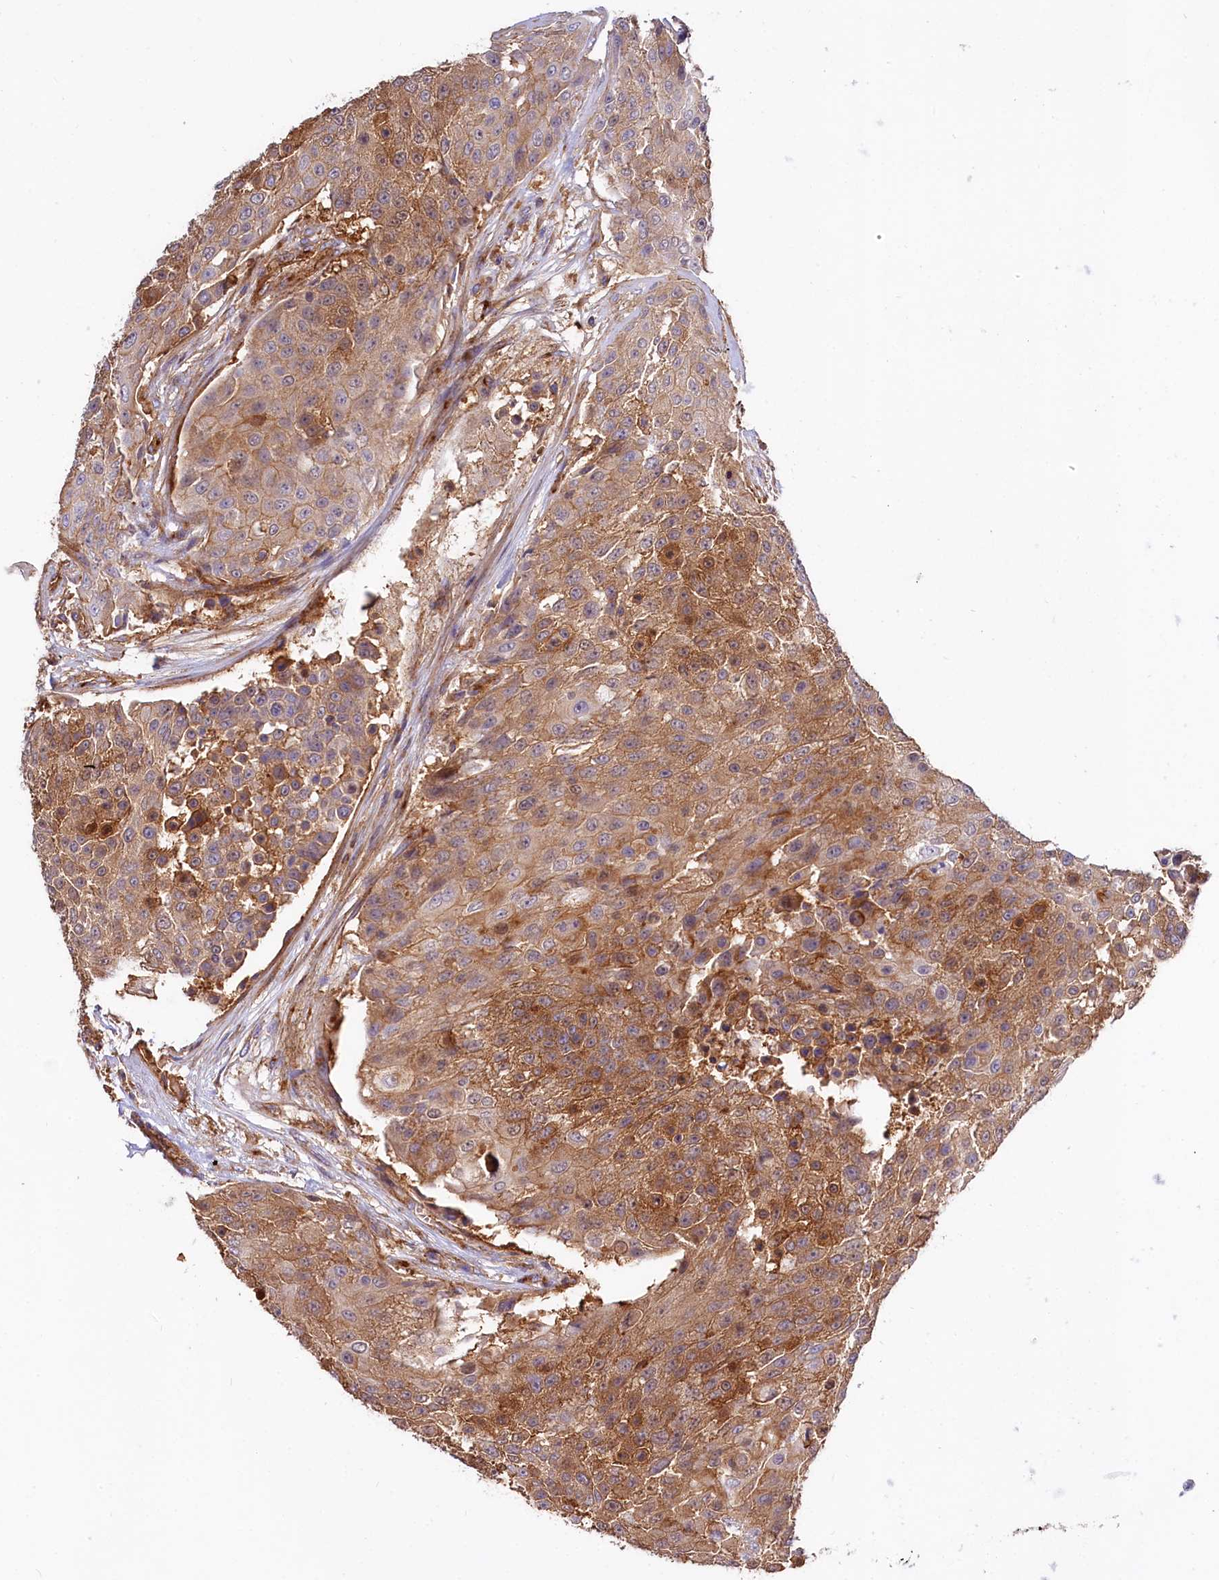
{"staining": {"intensity": "moderate", "quantity": ">75%", "location": "cytoplasmic/membranous"}, "tissue": "urothelial cancer", "cell_type": "Tumor cells", "image_type": "cancer", "snomed": [{"axis": "morphology", "description": "Urothelial carcinoma, High grade"}, {"axis": "topography", "description": "Urinary bladder"}], "caption": "This is a micrograph of IHC staining of urothelial cancer, which shows moderate positivity in the cytoplasmic/membranous of tumor cells.", "gene": "ANO6", "patient": {"sex": "female", "age": 63}}